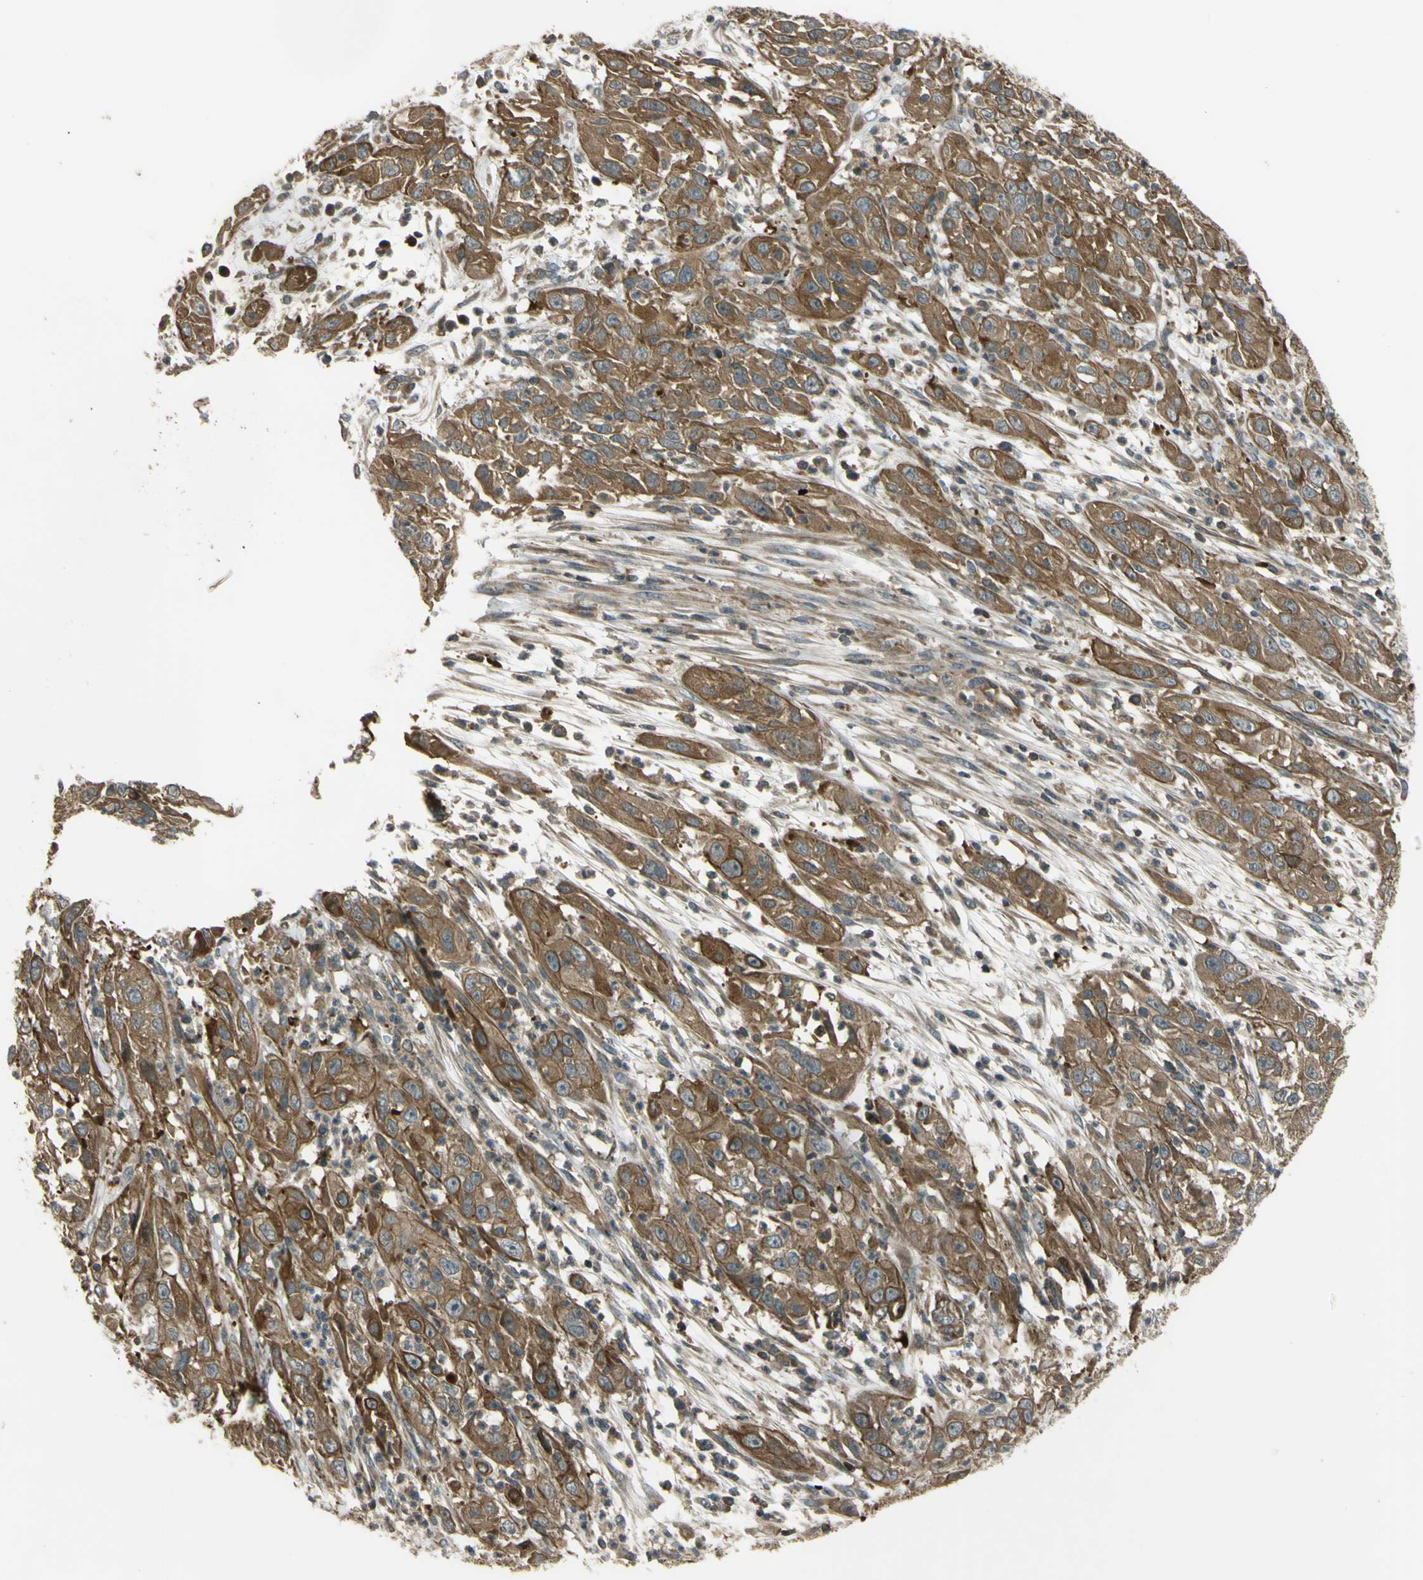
{"staining": {"intensity": "moderate", "quantity": ">75%", "location": "cytoplasmic/membranous"}, "tissue": "cervical cancer", "cell_type": "Tumor cells", "image_type": "cancer", "snomed": [{"axis": "morphology", "description": "Squamous cell carcinoma, NOS"}, {"axis": "topography", "description": "Cervix"}], "caption": "This photomicrograph reveals cervical squamous cell carcinoma stained with IHC to label a protein in brown. The cytoplasmic/membranous of tumor cells show moderate positivity for the protein. Nuclei are counter-stained blue.", "gene": "FLII", "patient": {"sex": "female", "age": 32}}